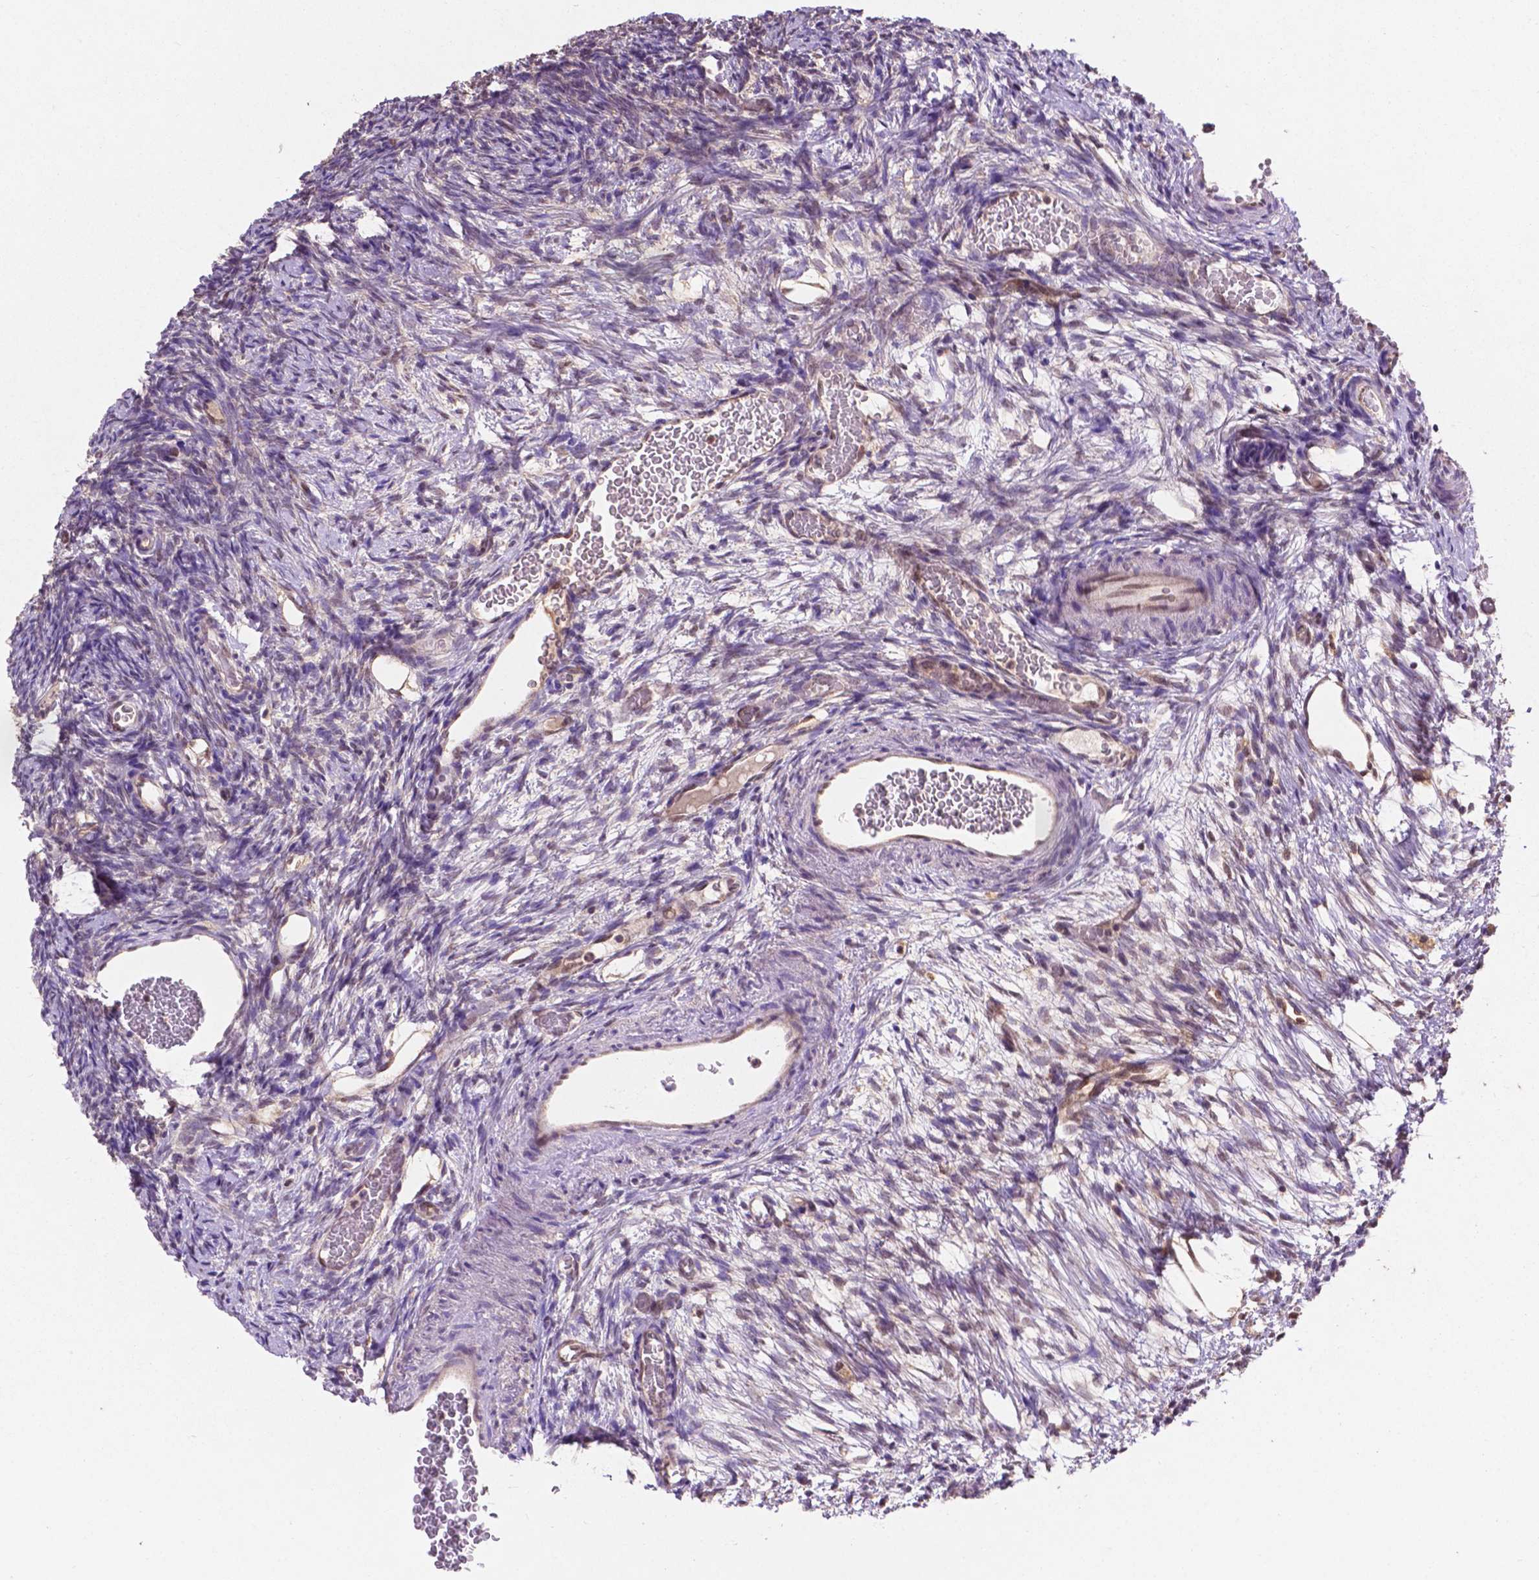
{"staining": {"intensity": "weak", "quantity": "25%-75%", "location": "cytoplasmic/membranous,nuclear"}, "tissue": "ovary", "cell_type": "Follicle cells", "image_type": "normal", "snomed": [{"axis": "morphology", "description": "Normal tissue, NOS"}, {"axis": "topography", "description": "Ovary"}], "caption": "Immunohistochemical staining of normal ovary reveals low levels of weak cytoplasmic/membranous,nuclear staining in approximately 25%-75% of follicle cells. The staining was performed using DAB (3,3'-diaminobenzidine) to visualize the protein expression in brown, while the nuclei were stained in blue with hematoxylin (Magnification: 20x).", "gene": "UBE2L6", "patient": {"sex": "female", "age": 39}}